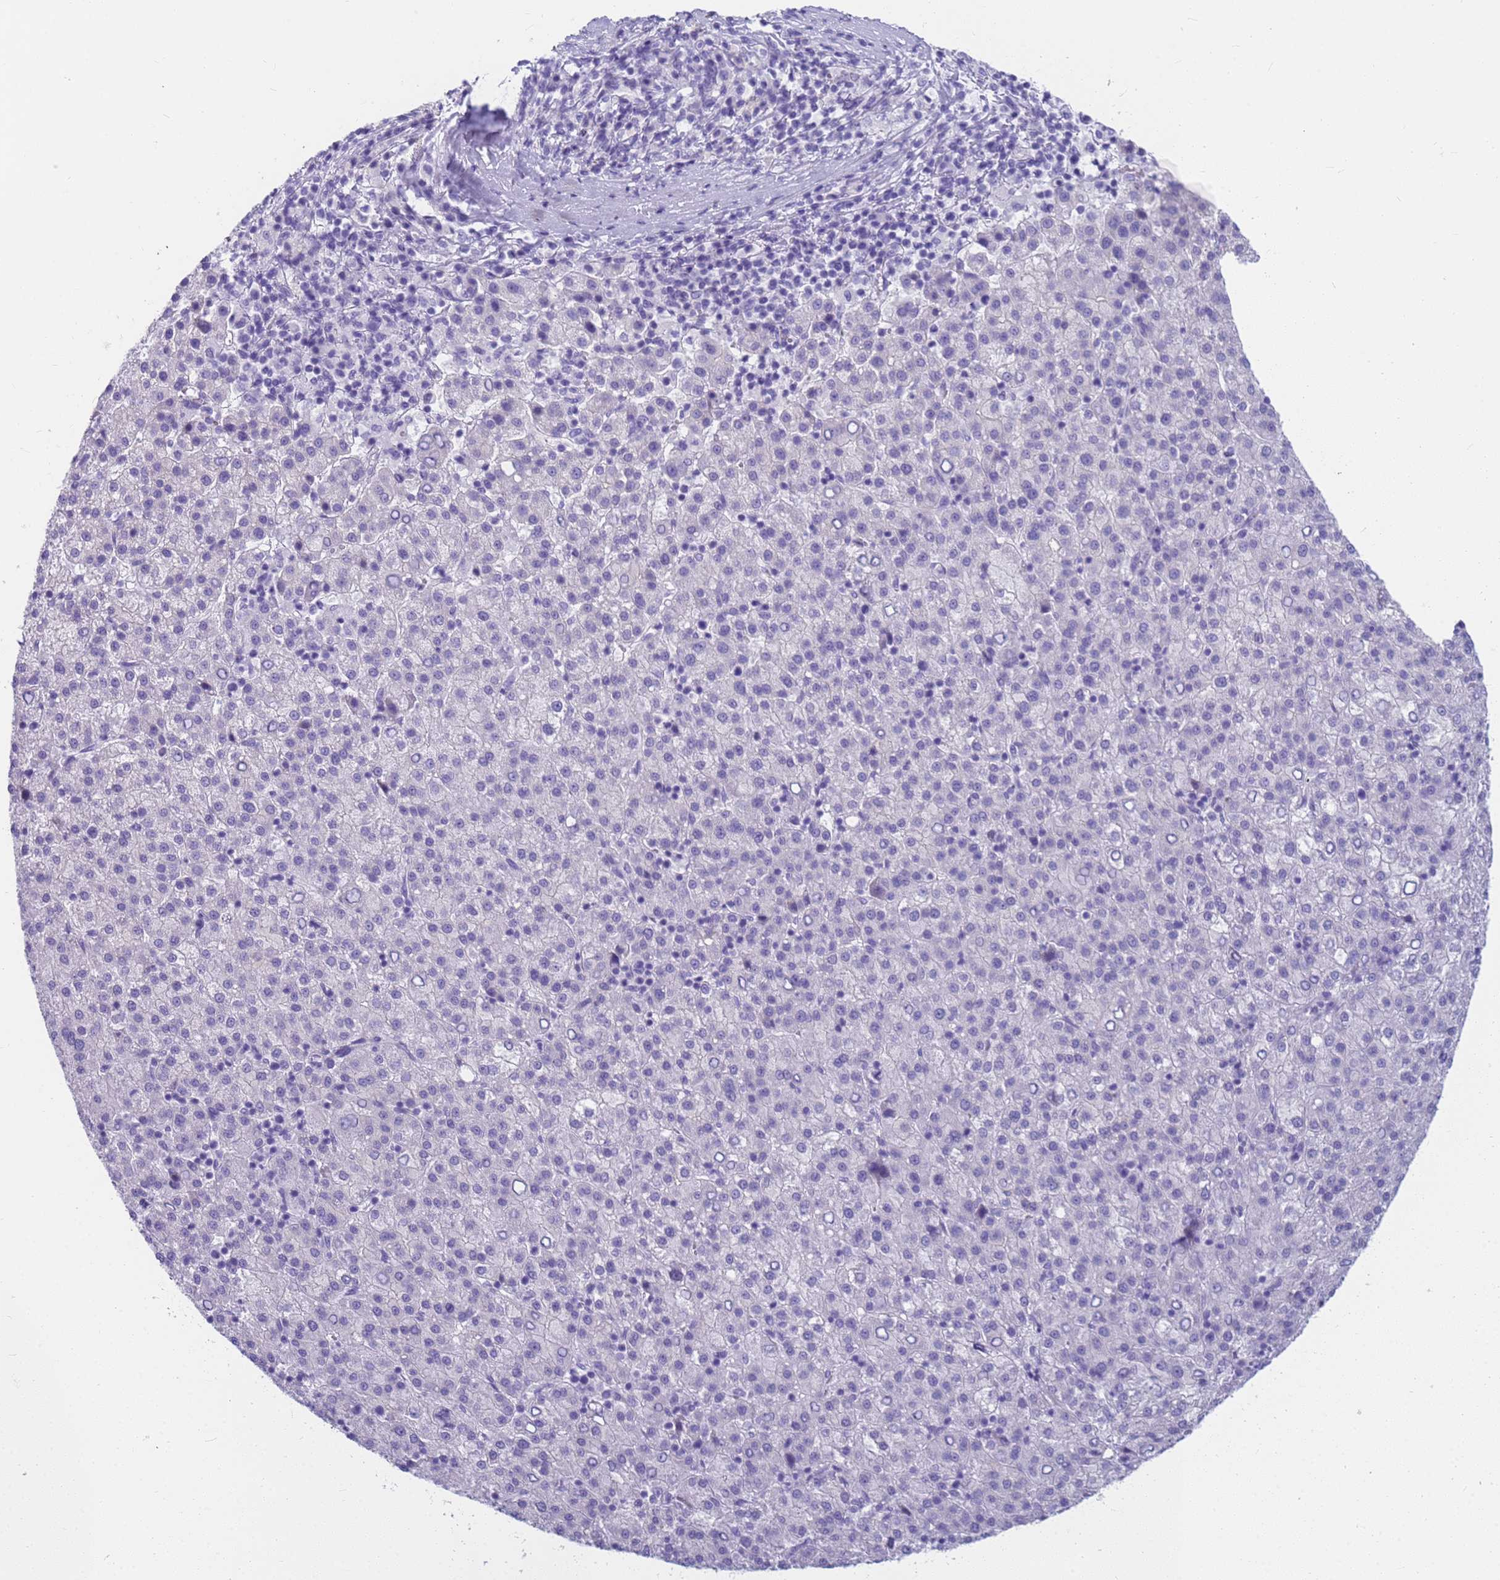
{"staining": {"intensity": "negative", "quantity": "none", "location": "none"}, "tissue": "liver cancer", "cell_type": "Tumor cells", "image_type": "cancer", "snomed": [{"axis": "morphology", "description": "Carcinoma, Hepatocellular, NOS"}, {"axis": "topography", "description": "Liver"}], "caption": "Tumor cells show no significant protein positivity in liver hepatocellular carcinoma.", "gene": "RNASE2", "patient": {"sex": "female", "age": 58}}